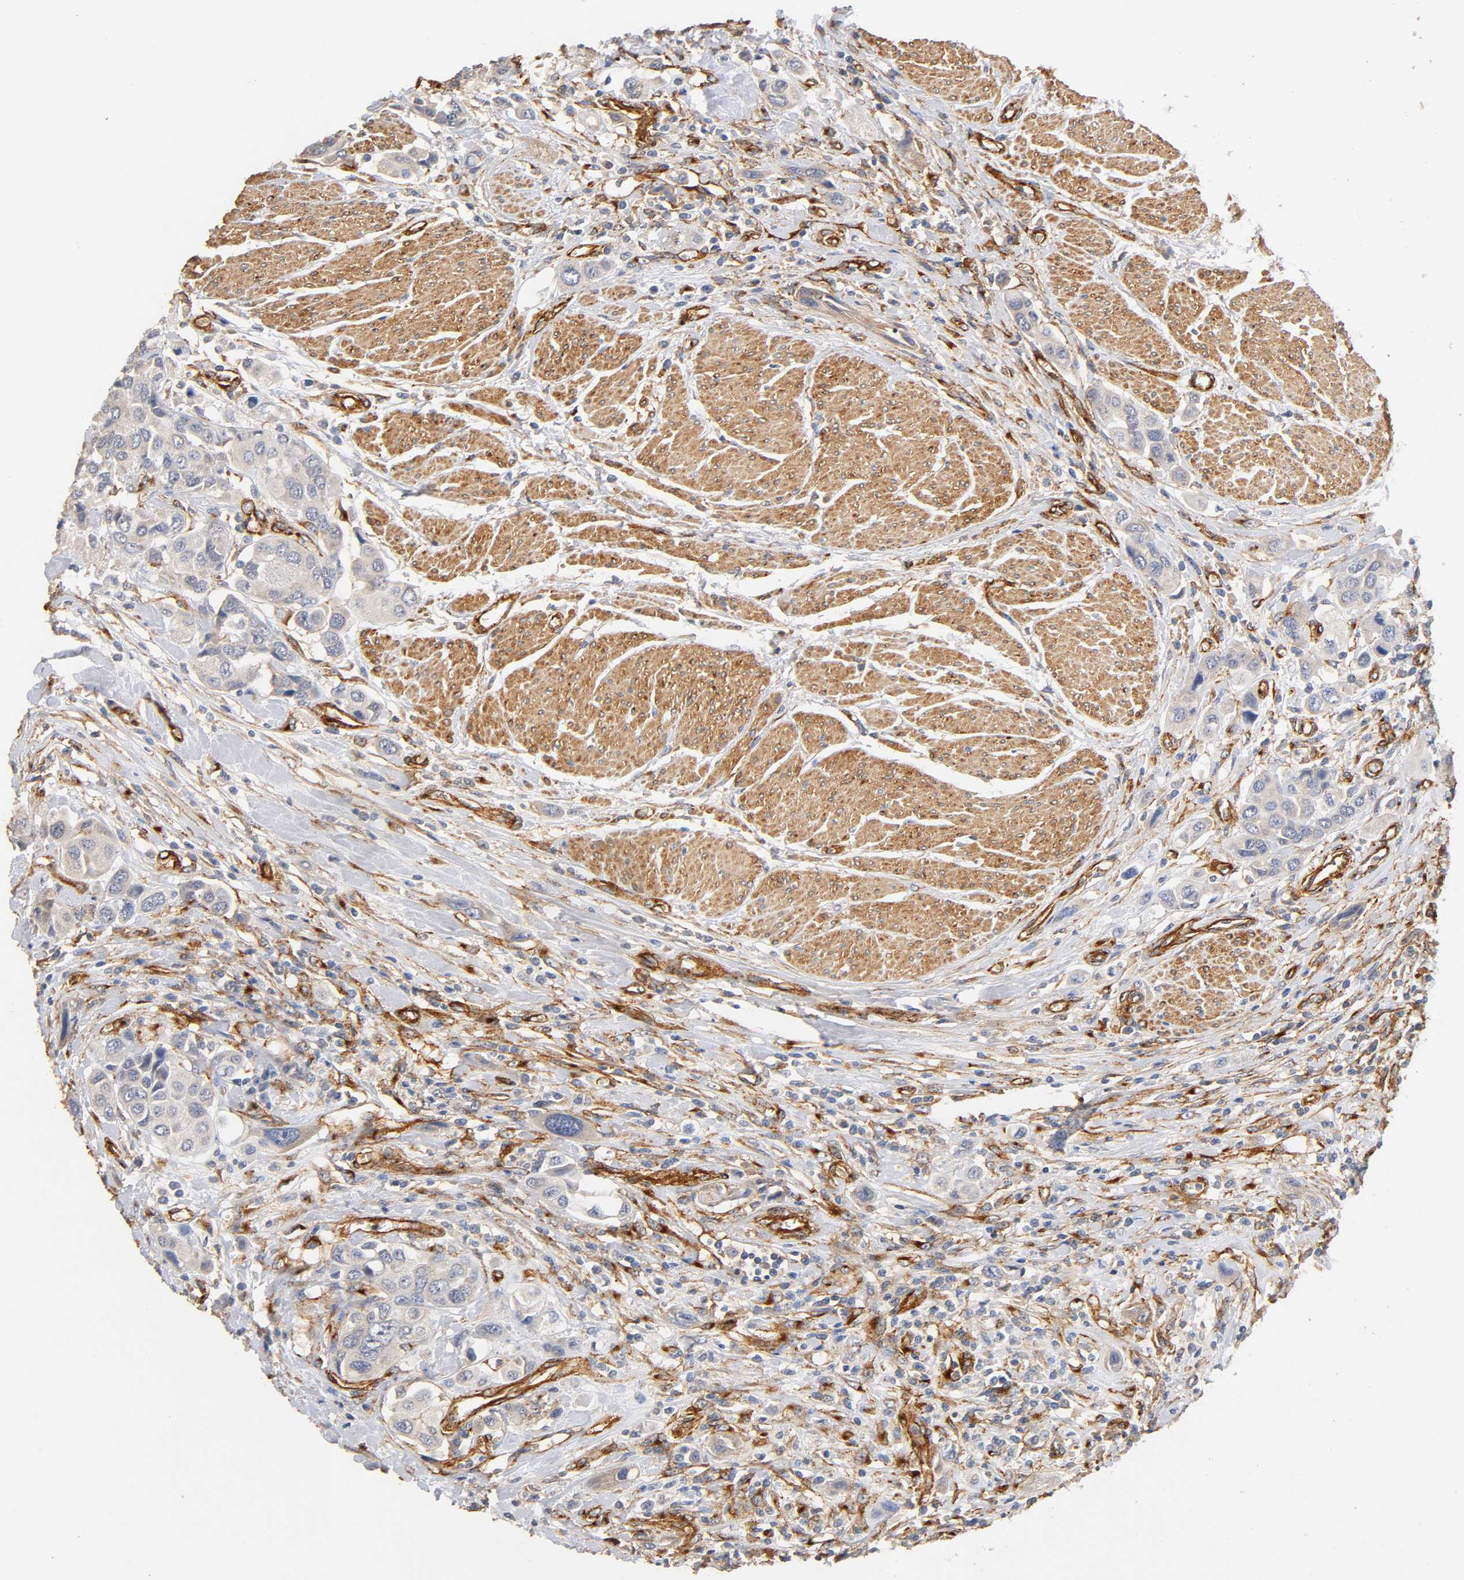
{"staining": {"intensity": "weak", "quantity": "<25%", "location": "cytoplasmic/membranous"}, "tissue": "urothelial cancer", "cell_type": "Tumor cells", "image_type": "cancer", "snomed": [{"axis": "morphology", "description": "Urothelial carcinoma, High grade"}, {"axis": "topography", "description": "Urinary bladder"}], "caption": "Tumor cells are negative for brown protein staining in urothelial cancer.", "gene": "IFITM3", "patient": {"sex": "male", "age": 50}}